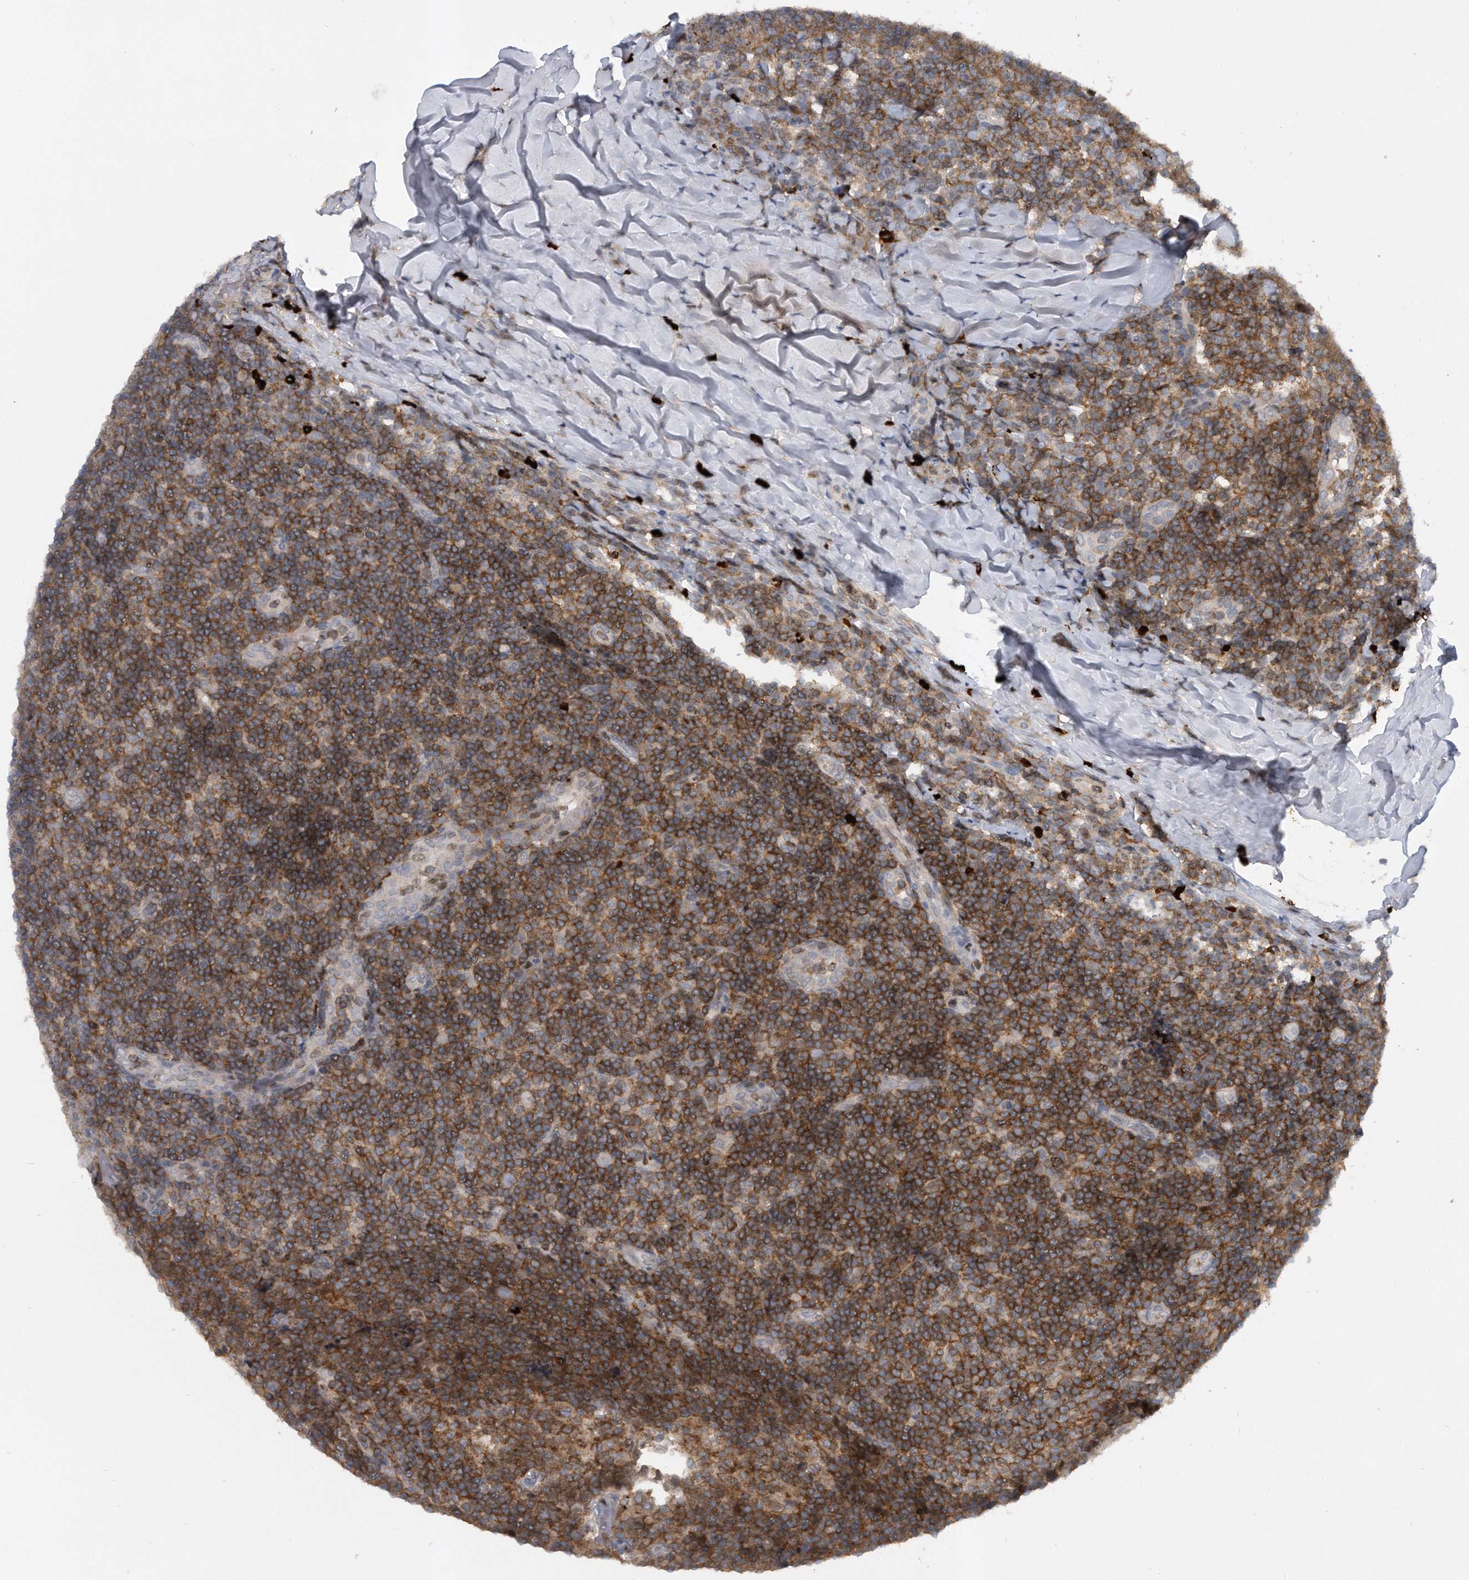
{"staining": {"intensity": "moderate", "quantity": ">75%", "location": "cytoplasmic/membranous,nuclear"}, "tissue": "tonsil", "cell_type": "Germinal center cells", "image_type": "normal", "snomed": [{"axis": "morphology", "description": "Normal tissue, NOS"}, {"axis": "topography", "description": "Tonsil"}], "caption": "The micrograph reveals staining of benign tonsil, revealing moderate cytoplasmic/membranous,nuclear protein staining (brown color) within germinal center cells. (brown staining indicates protein expression, while blue staining denotes nuclei).", "gene": "PGBD2", "patient": {"sex": "female", "age": 19}}